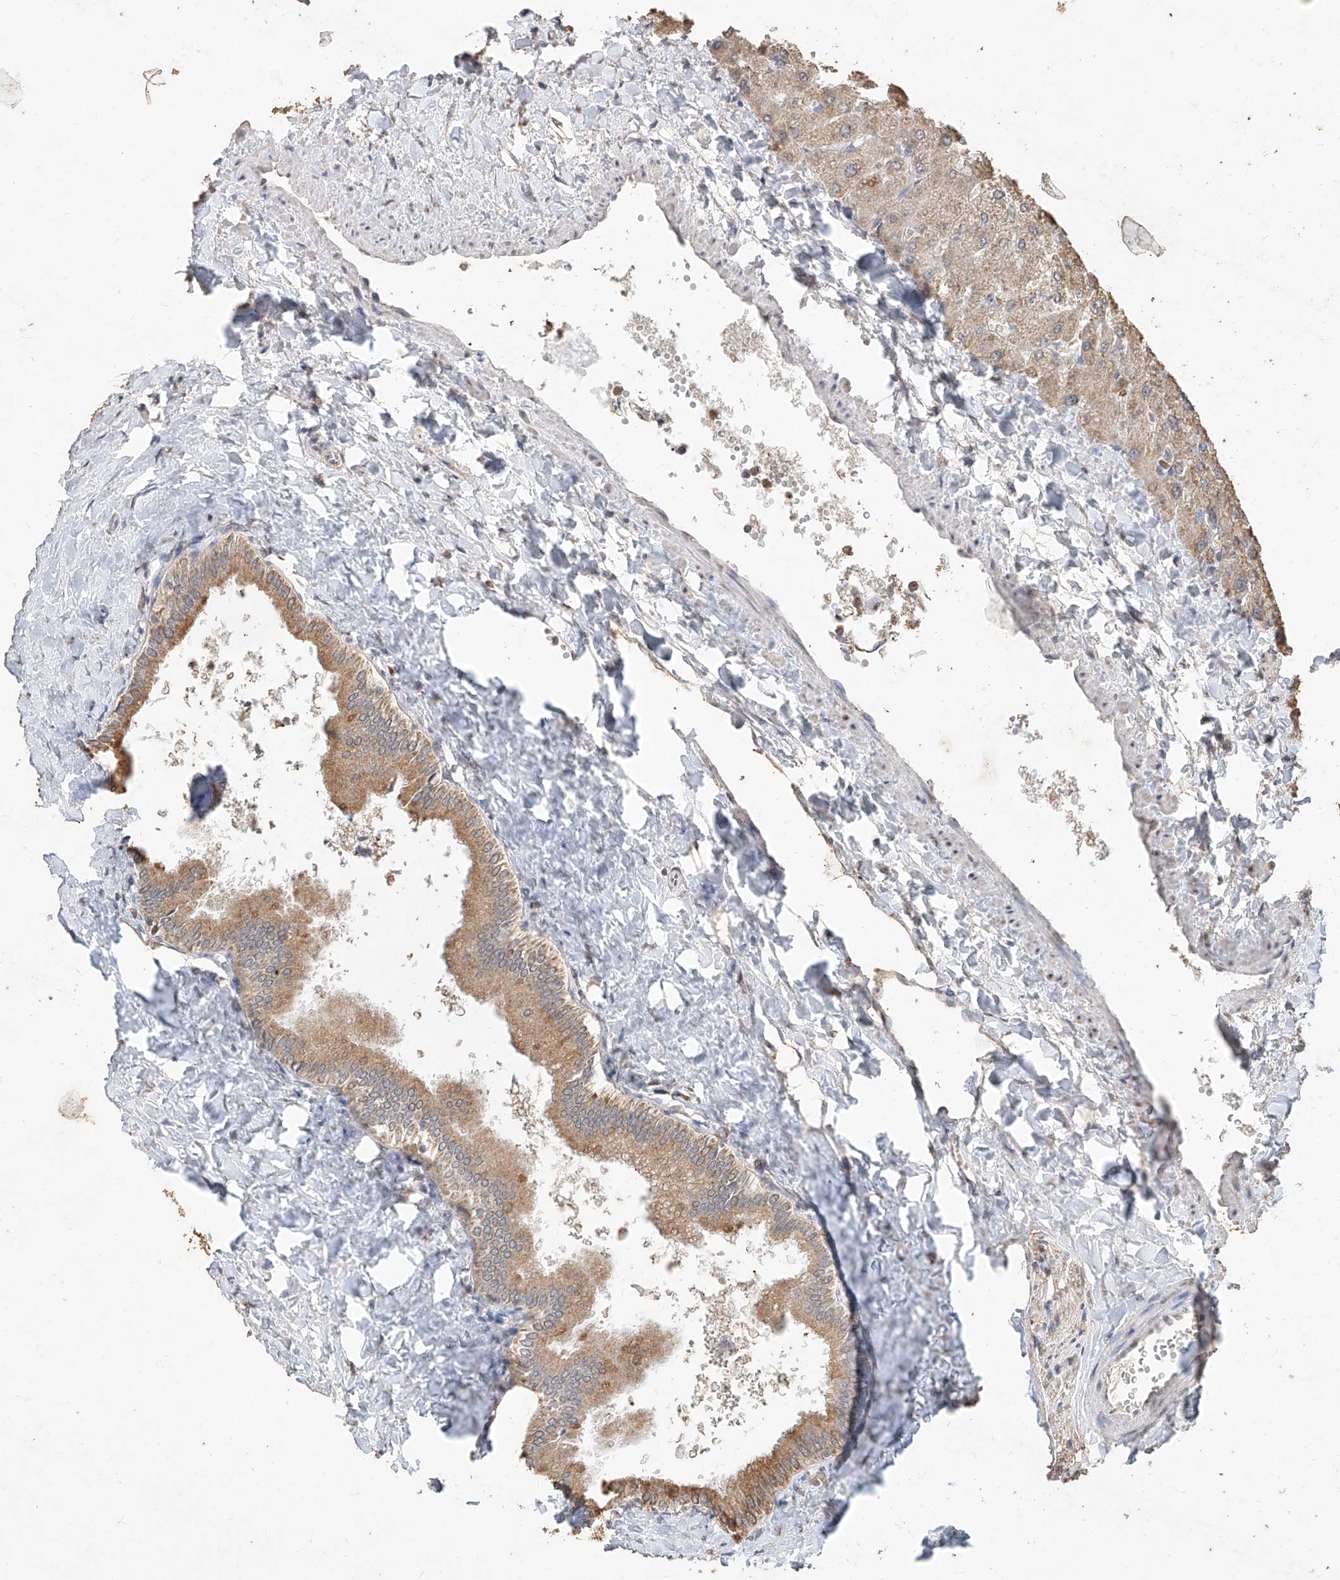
{"staining": {"intensity": "moderate", "quantity": ">75%", "location": "cytoplasmic/membranous"}, "tissue": "liver", "cell_type": "Cholangiocytes", "image_type": "normal", "snomed": [{"axis": "morphology", "description": "Normal tissue, NOS"}, {"axis": "topography", "description": "Liver"}], "caption": "Protein staining of normal liver displays moderate cytoplasmic/membranous staining in about >75% of cholangiocytes. (brown staining indicates protein expression, while blue staining denotes nuclei).", "gene": "ELOVL1", "patient": {"sex": "male", "age": 55}}